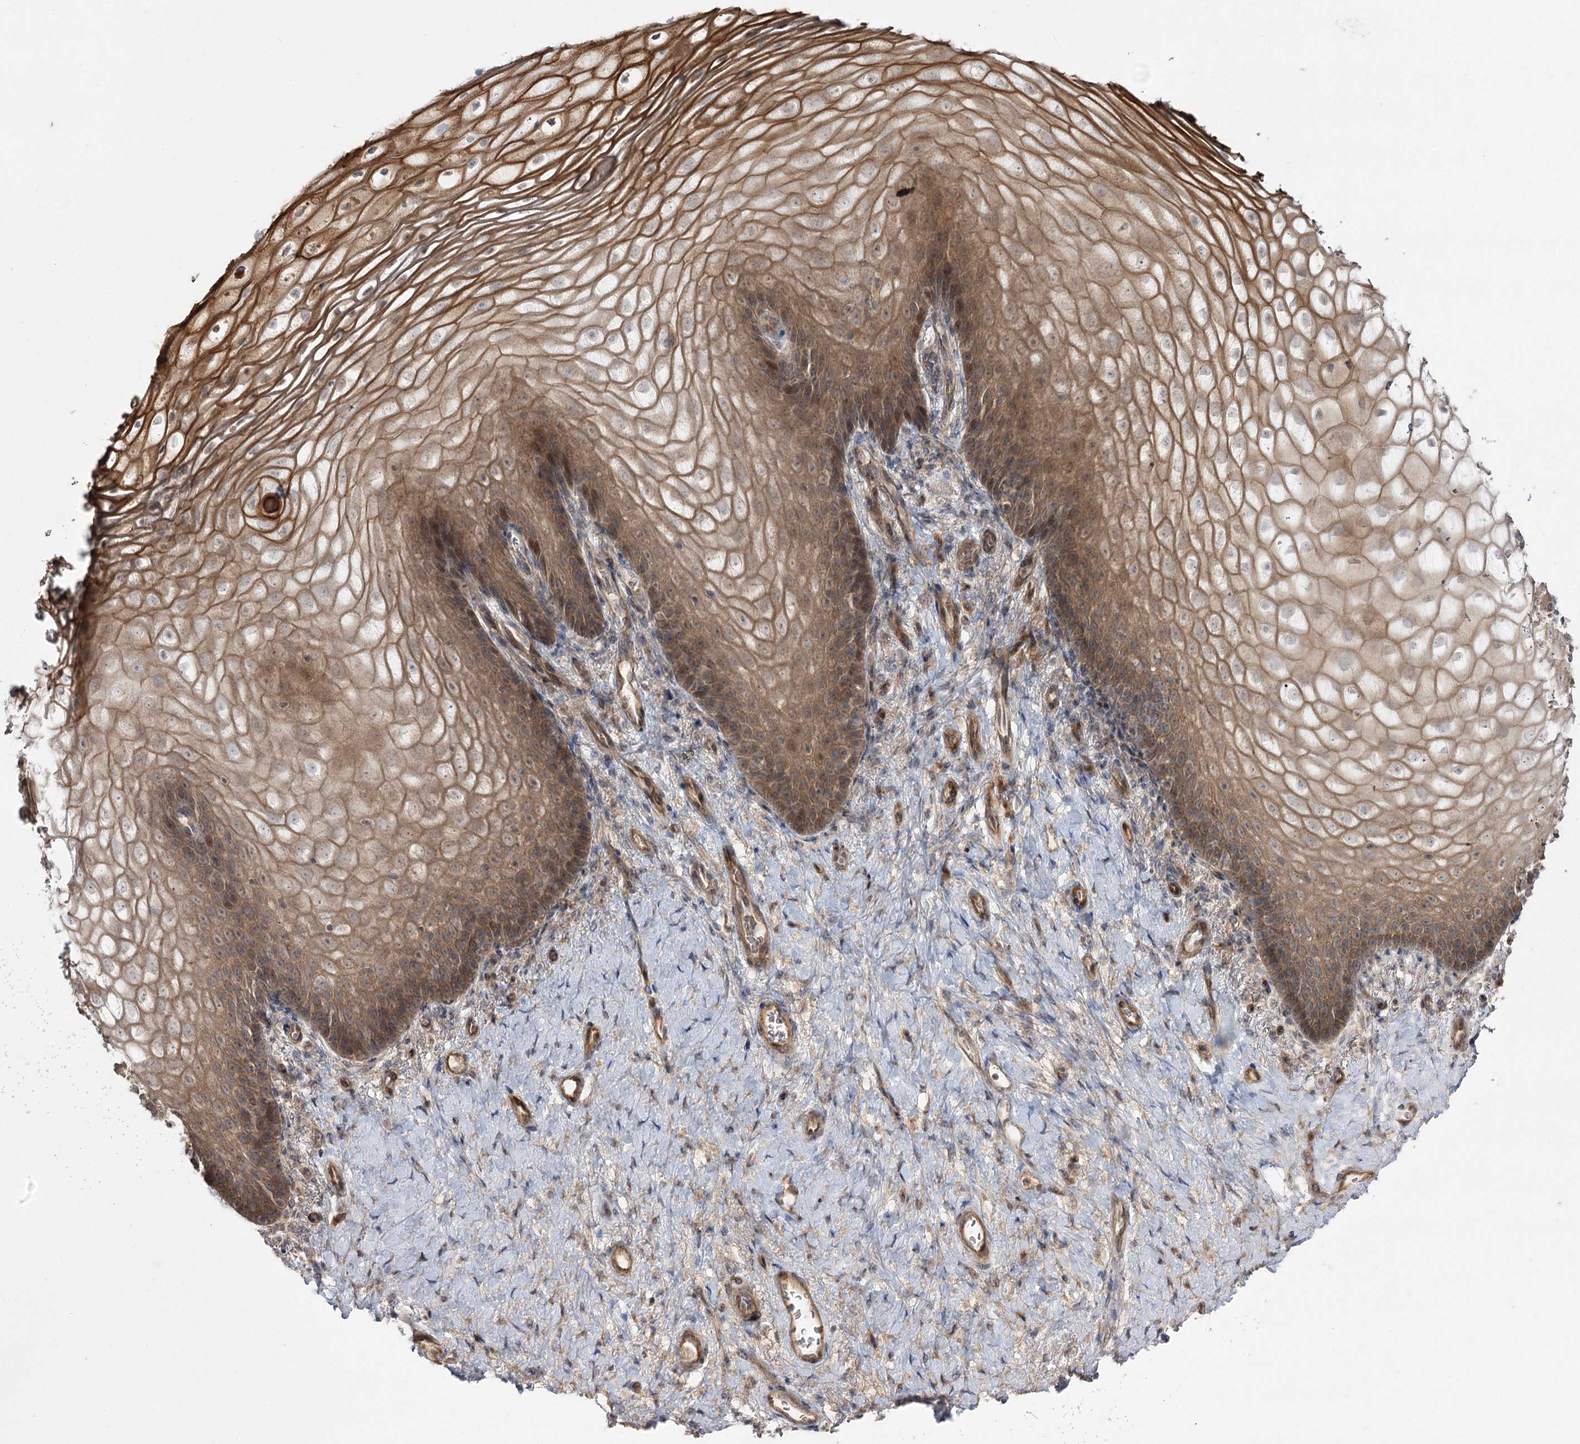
{"staining": {"intensity": "moderate", "quantity": ">75%", "location": "cytoplasmic/membranous,nuclear"}, "tissue": "vagina", "cell_type": "Squamous epithelial cells", "image_type": "normal", "snomed": [{"axis": "morphology", "description": "Normal tissue, NOS"}, {"axis": "topography", "description": "Vagina"}], "caption": "Immunohistochemistry (IHC) photomicrograph of benign human vagina stained for a protein (brown), which exhibits medium levels of moderate cytoplasmic/membranous,nuclear positivity in about >75% of squamous epithelial cells.", "gene": "C11orf80", "patient": {"sex": "female", "age": 60}}